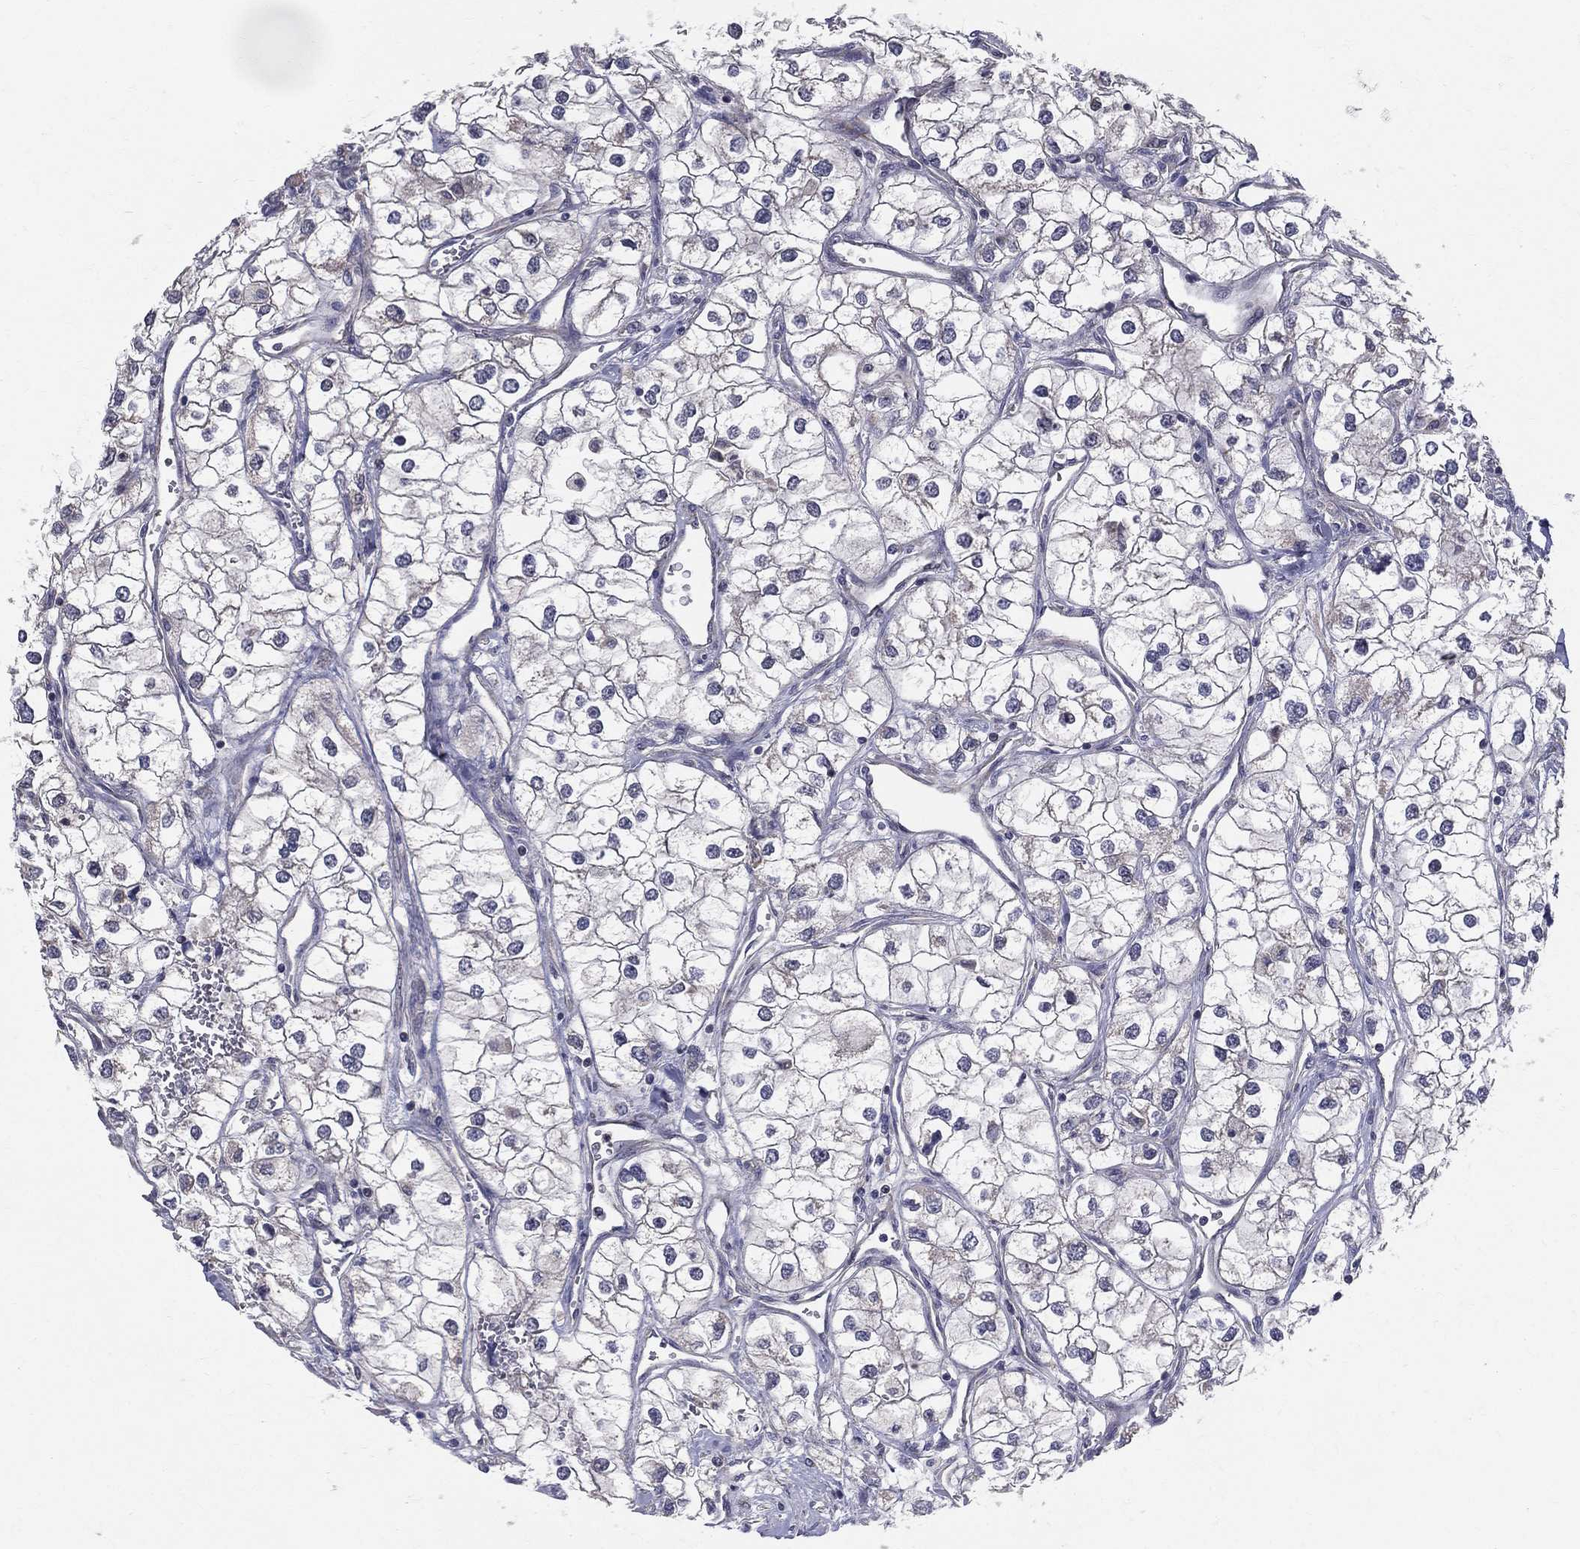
{"staining": {"intensity": "negative", "quantity": "none", "location": "none"}, "tissue": "renal cancer", "cell_type": "Tumor cells", "image_type": "cancer", "snomed": [{"axis": "morphology", "description": "Adenocarcinoma, NOS"}, {"axis": "topography", "description": "Kidney"}], "caption": "Human renal cancer (adenocarcinoma) stained for a protein using IHC exhibits no positivity in tumor cells.", "gene": "POMZP3", "patient": {"sex": "male", "age": 59}}